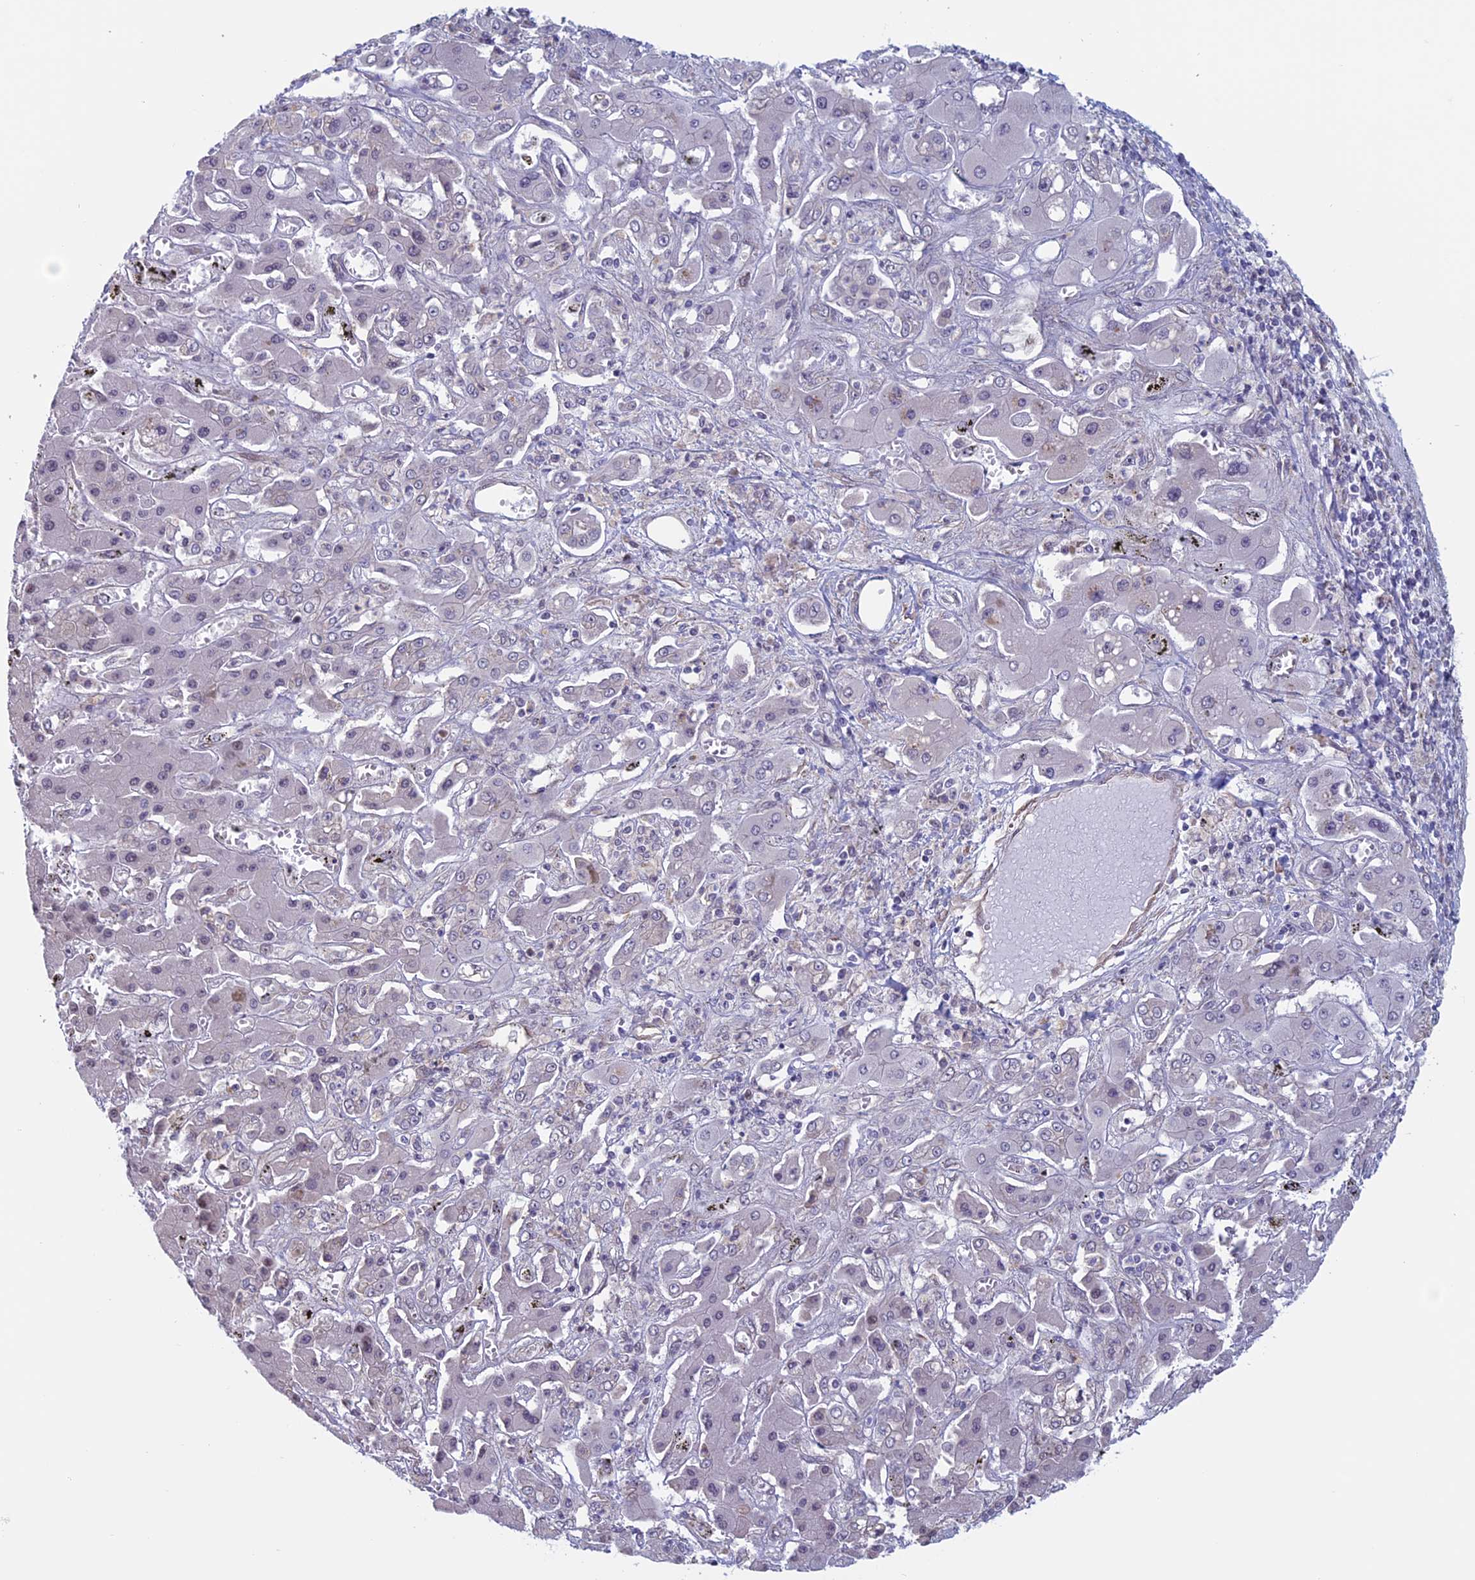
{"staining": {"intensity": "negative", "quantity": "none", "location": "none"}, "tissue": "liver cancer", "cell_type": "Tumor cells", "image_type": "cancer", "snomed": [{"axis": "morphology", "description": "Cholangiocarcinoma"}, {"axis": "topography", "description": "Liver"}], "caption": "Immunohistochemistry of liver cancer displays no positivity in tumor cells.", "gene": "SLC1A6", "patient": {"sex": "male", "age": 67}}